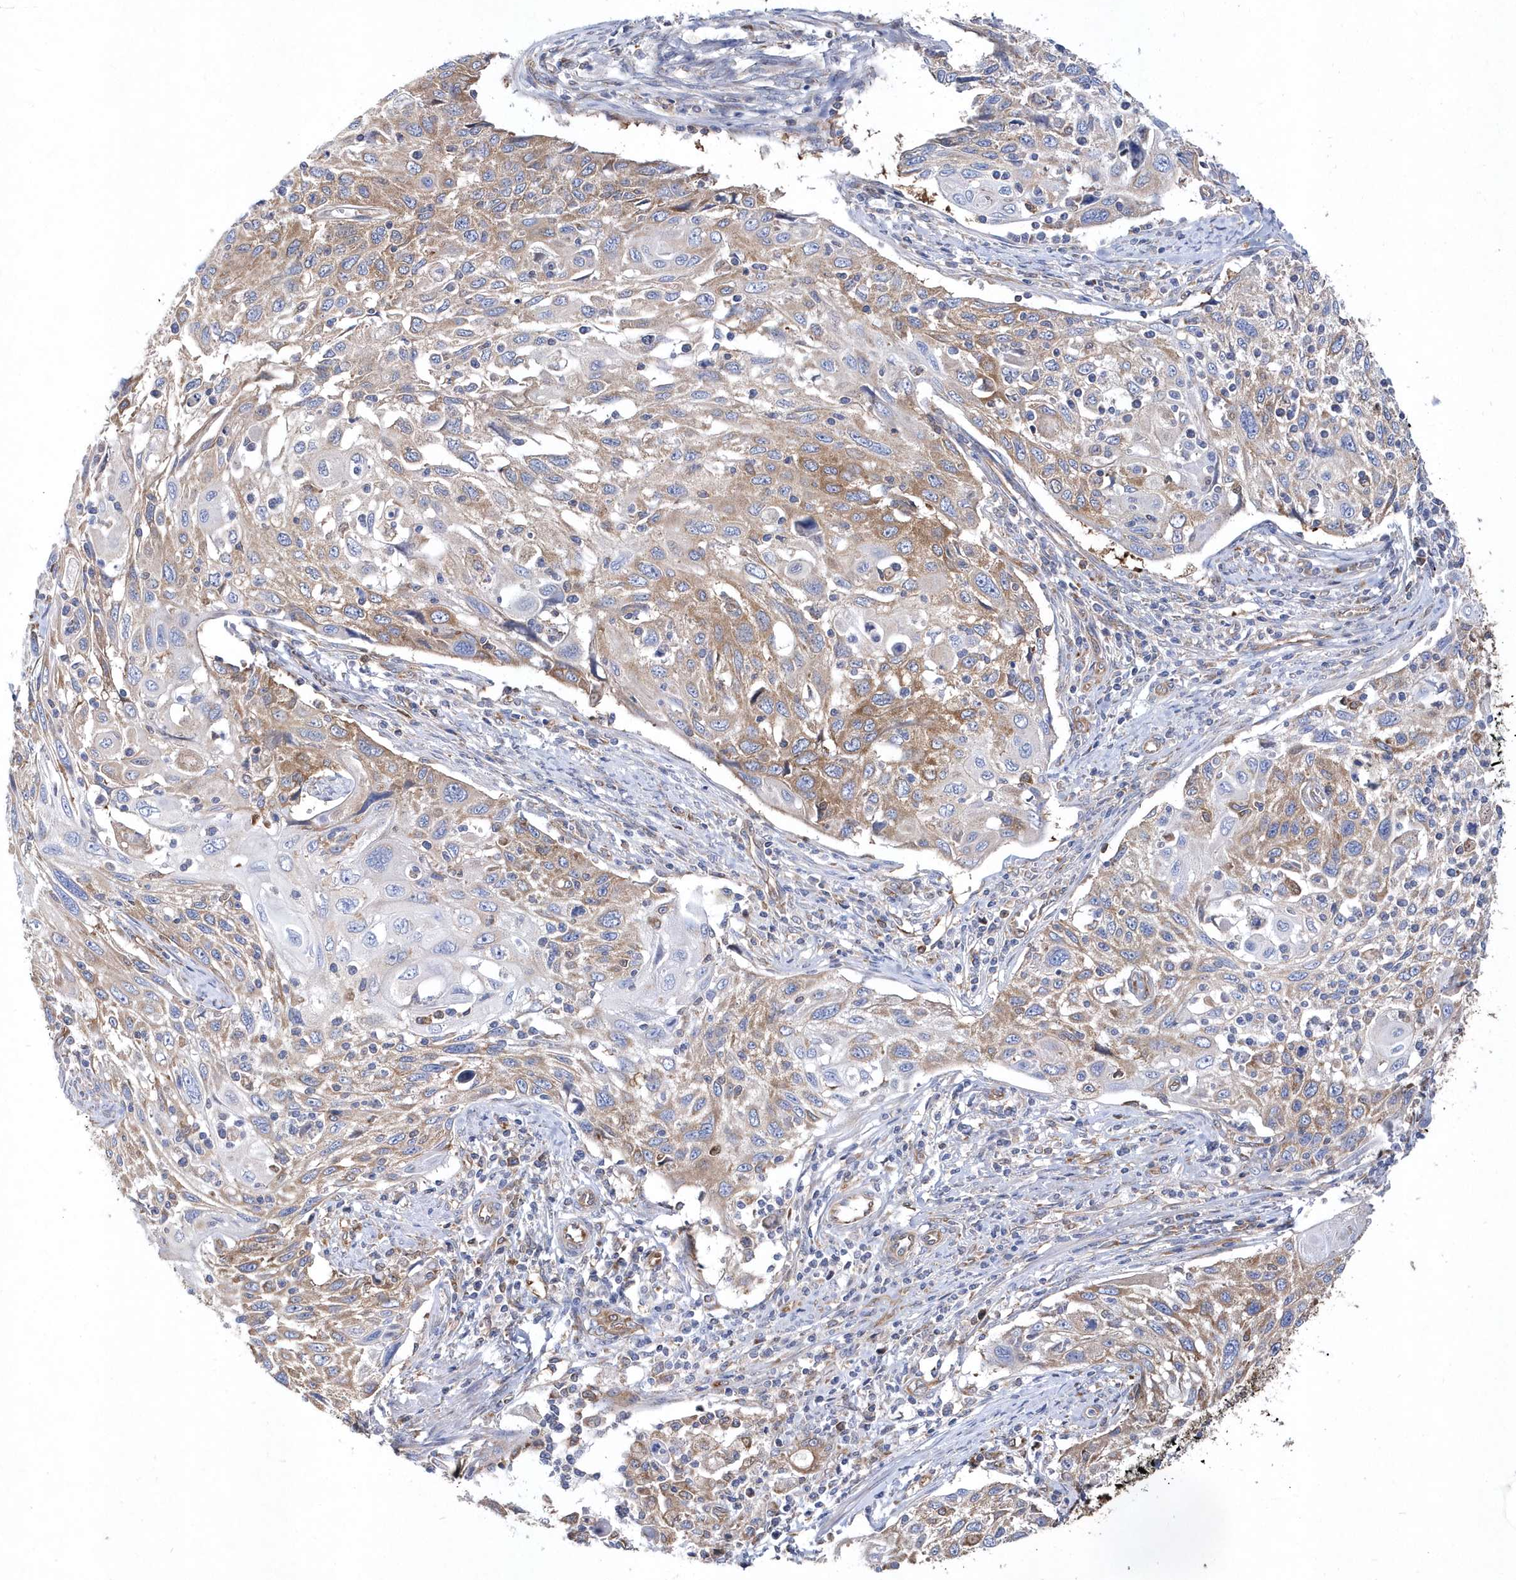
{"staining": {"intensity": "moderate", "quantity": "25%-75%", "location": "cytoplasmic/membranous"}, "tissue": "cervical cancer", "cell_type": "Tumor cells", "image_type": "cancer", "snomed": [{"axis": "morphology", "description": "Squamous cell carcinoma, NOS"}, {"axis": "topography", "description": "Cervix"}], "caption": "Tumor cells exhibit moderate cytoplasmic/membranous positivity in about 25%-75% of cells in squamous cell carcinoma (cervical). (IHC, brightfield microscopy, high magnification).", "gene": "JKAMP", "patient": {"sex": "female", "age": 70}}